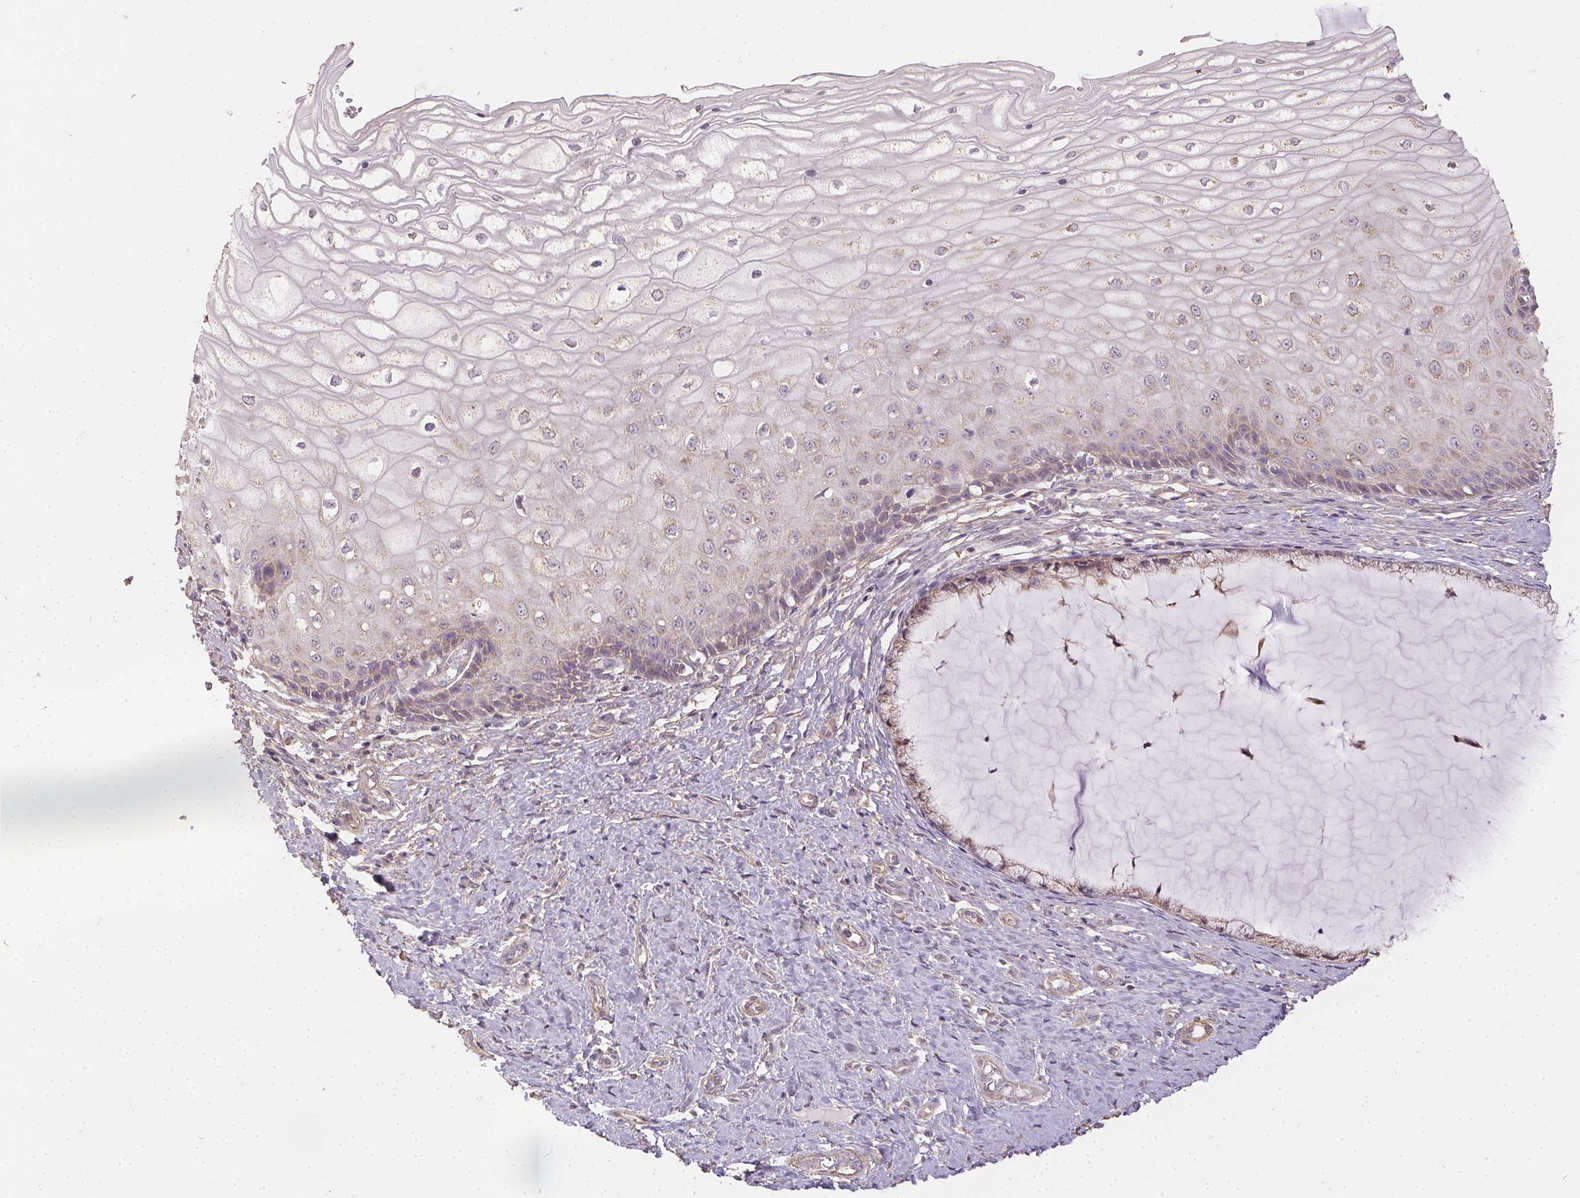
{"staining": {"intensity": "negative", "quantity": "none", "location": "none"}, "tissue": "cervix", "cell_type": "Glandular cells", "image_type": "normal", "snomed": [{"axis": "morphology", "description": "Normal tissue, NOS"}, {"axis": "topography", "description": "Cervix"}], "caption": "Immunohistochemistry (IHC) of normal human cervix shows no expression in glandular cells. (DAB IHC, high magnification).", "gene": "REV3L", "patient": {"sex": "female", "age": 37}}